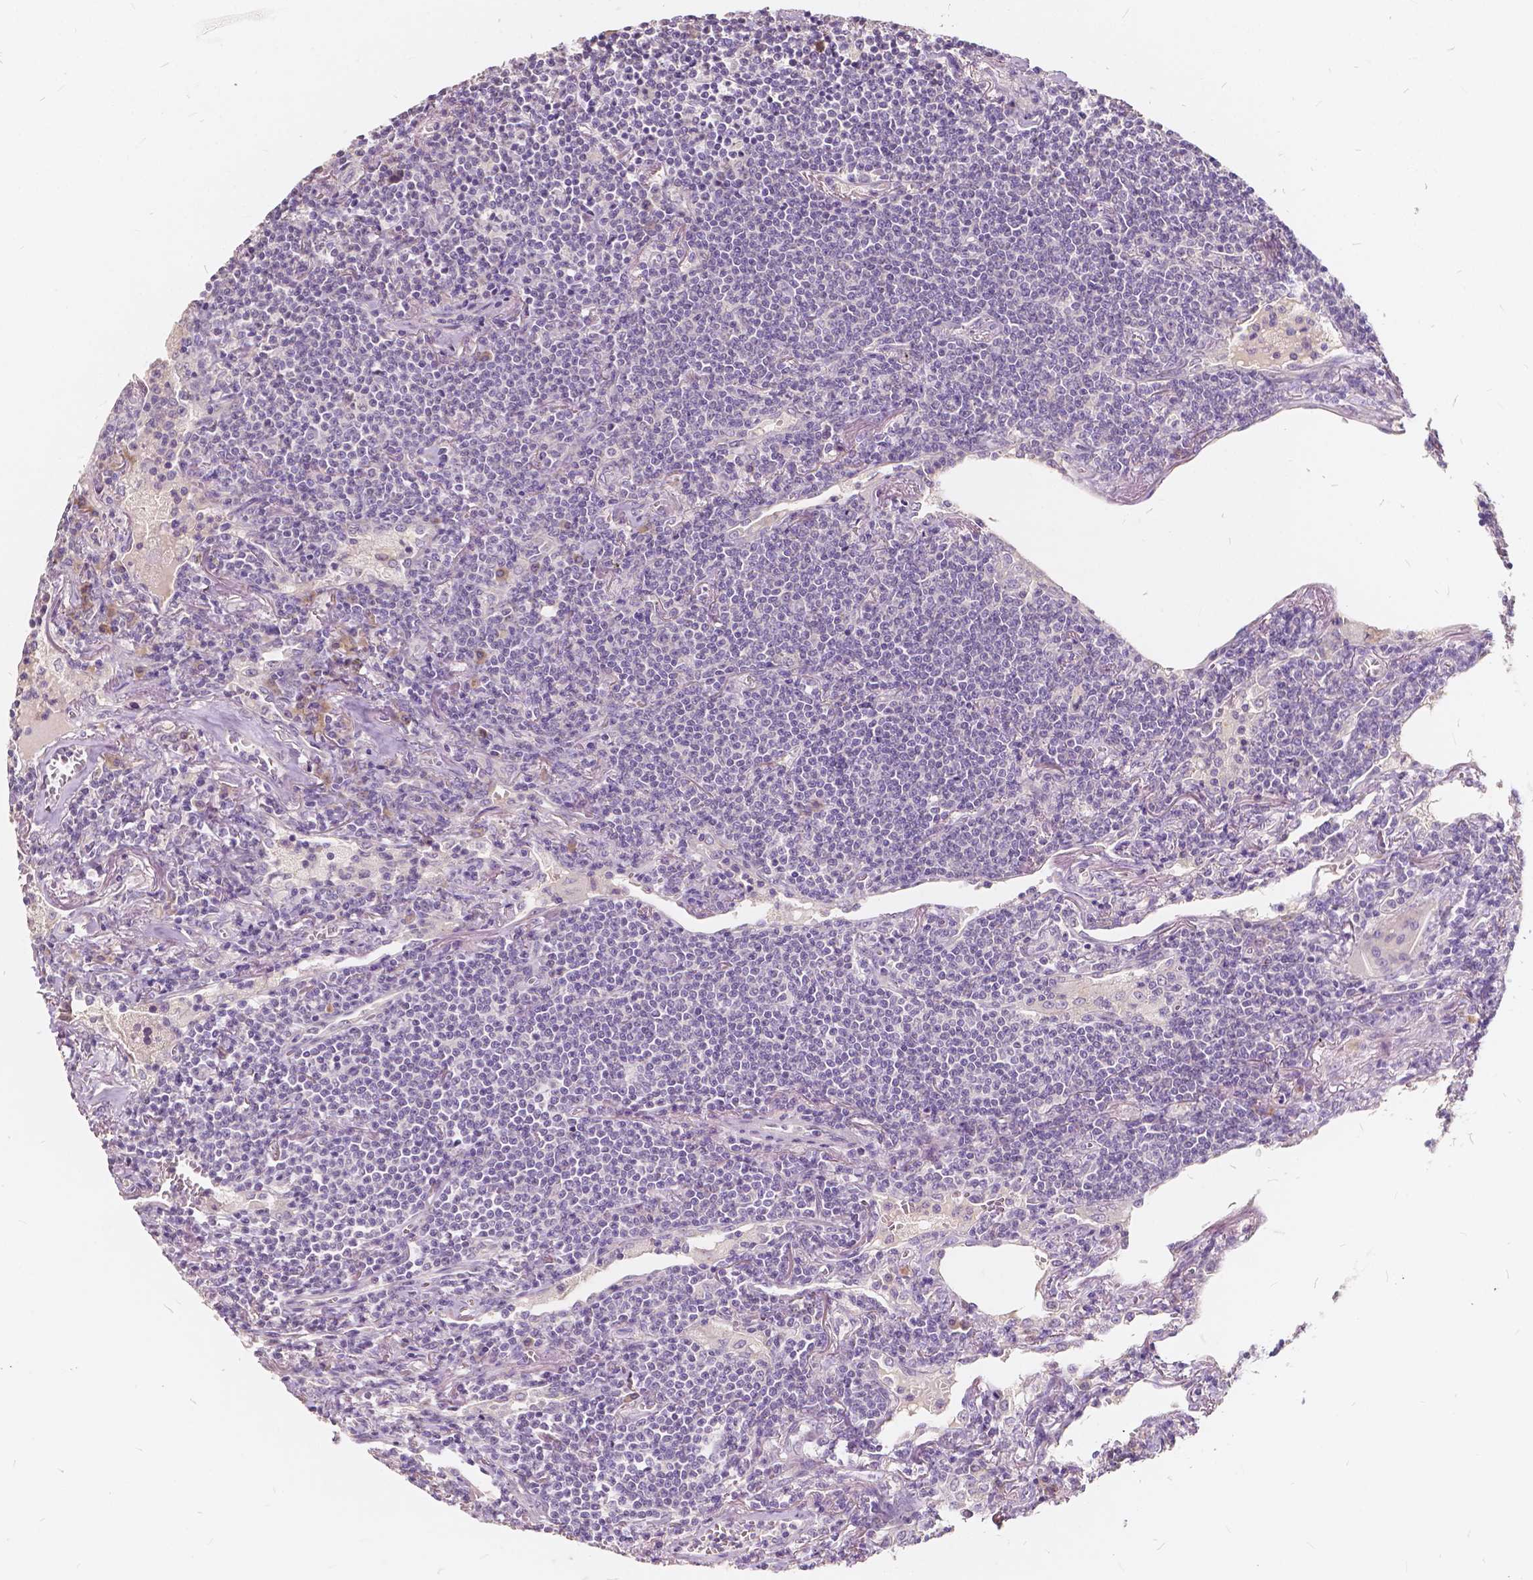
{"staining": {"intensity": "negative", "quantity": "none", "location": "none"}, "tissue": "lymphoma", "cell_type": "Tumor cells", "image_type": "cancer", "snomed": [{"axis": "morphology", "description": "Malignant lymphoma, non-Hodgkin's type, Low grade"}, {"axis": "topography", "description": "Lung"}], "caption": "DAB (3,3'-diaminobenzidine) immunohistochemical staining of low-grade malignant lymphoma, non-Hodgkin's type displays no significant expression in tumor cells.", "gene": "SLC7A8", "patient": {"sex": "female", "age": 71}}